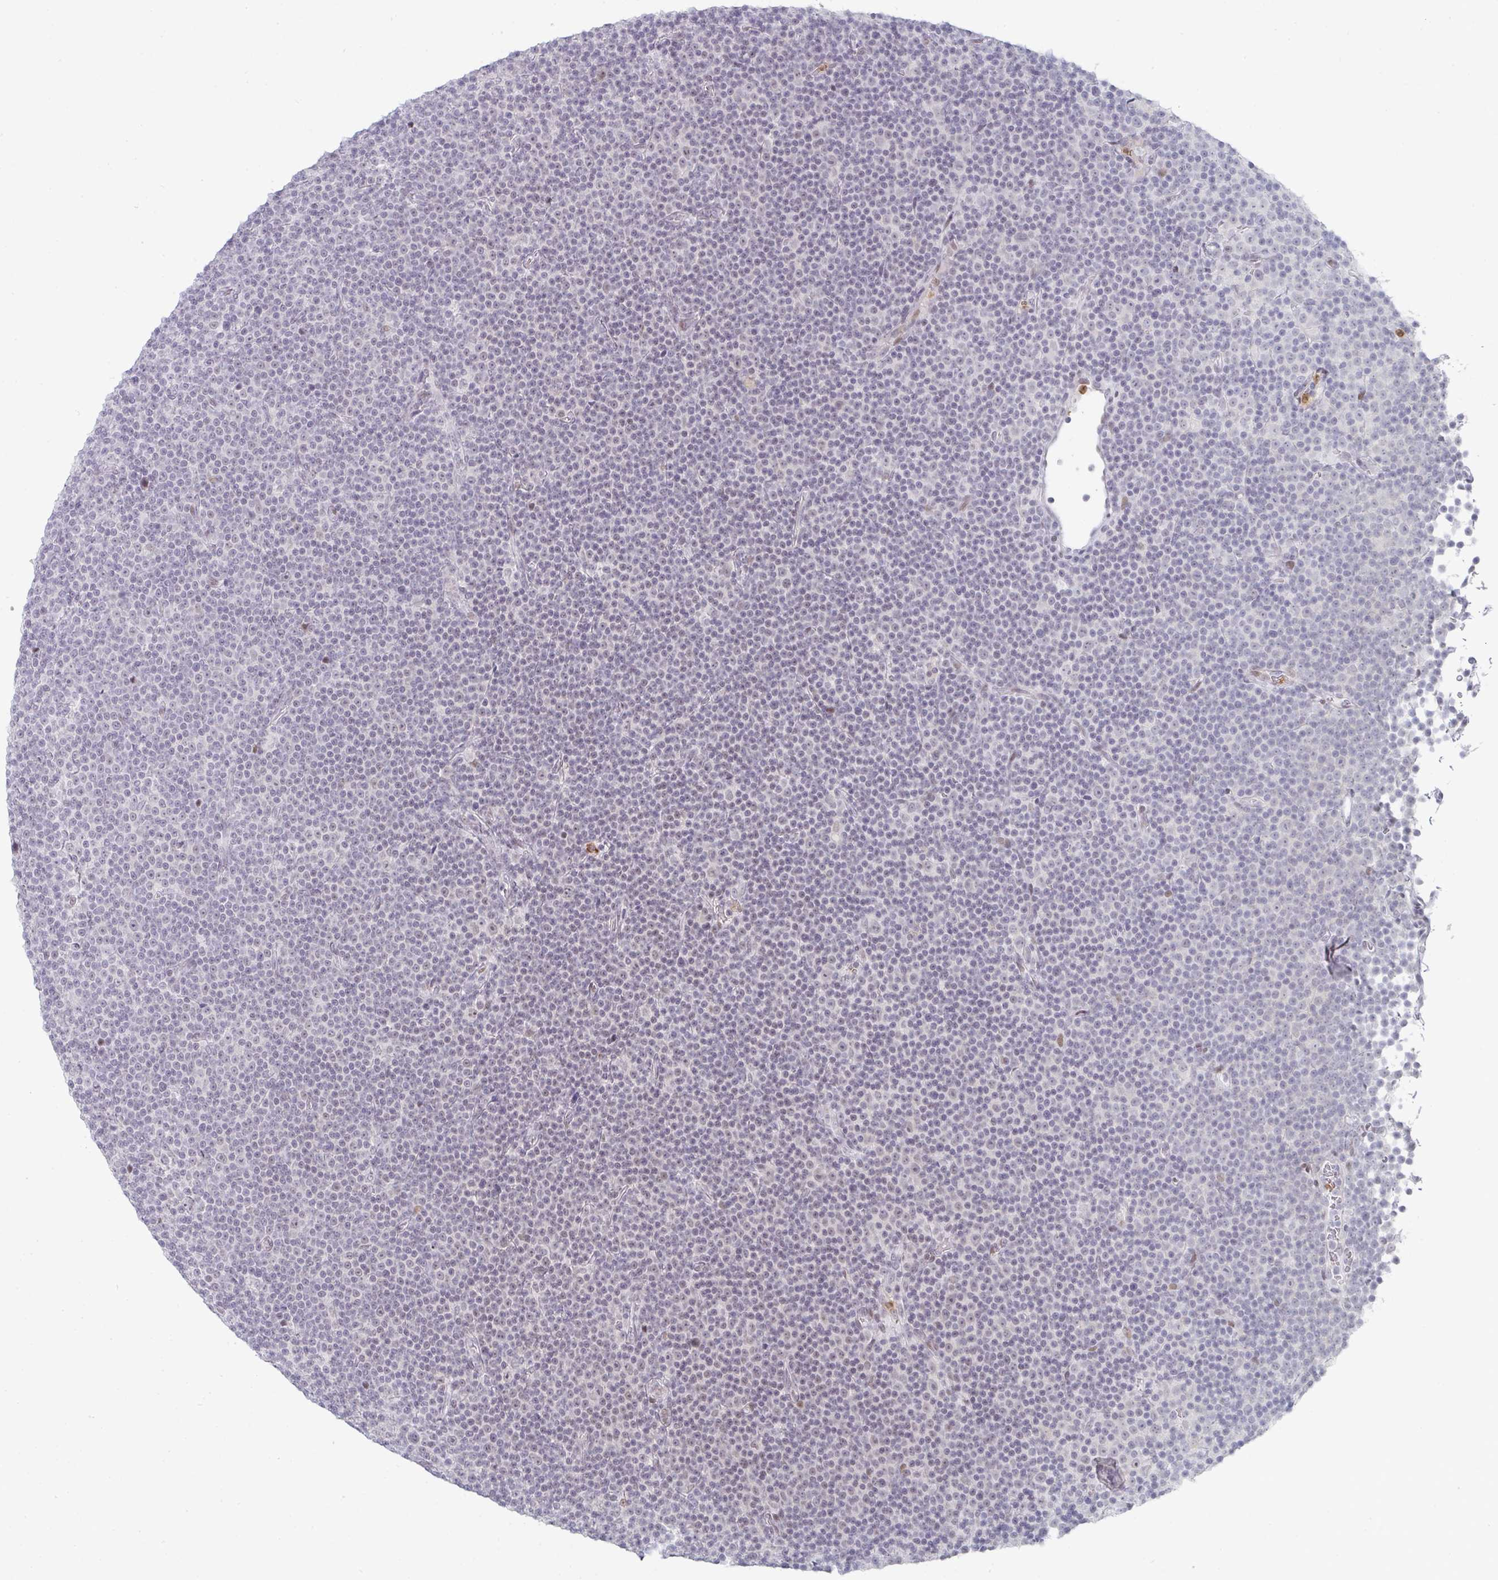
{"staining": {"intensity": "negative", "quantity": "none", "location": "none"}, "tissue": "lymphoma", "cell_type": "Tumor cells", "image_type": "cancer", "snomed": [{"axis": "morphology", "description": "Malignant lymphoma, non-Hodgkin's type, Low grade"}, {"axis": "topography", "description": "Lymph node"}], "caption": "A micrograph of low-grade malignant lymphoma, non-Hodgkin's type stained for a protein demonstrates no brown staining in tumor cells. (Brightfield microscopy of DAB IHC at high magnification).", "gene": "LIN54", "patient": {"sex": "female", "age": 67}}